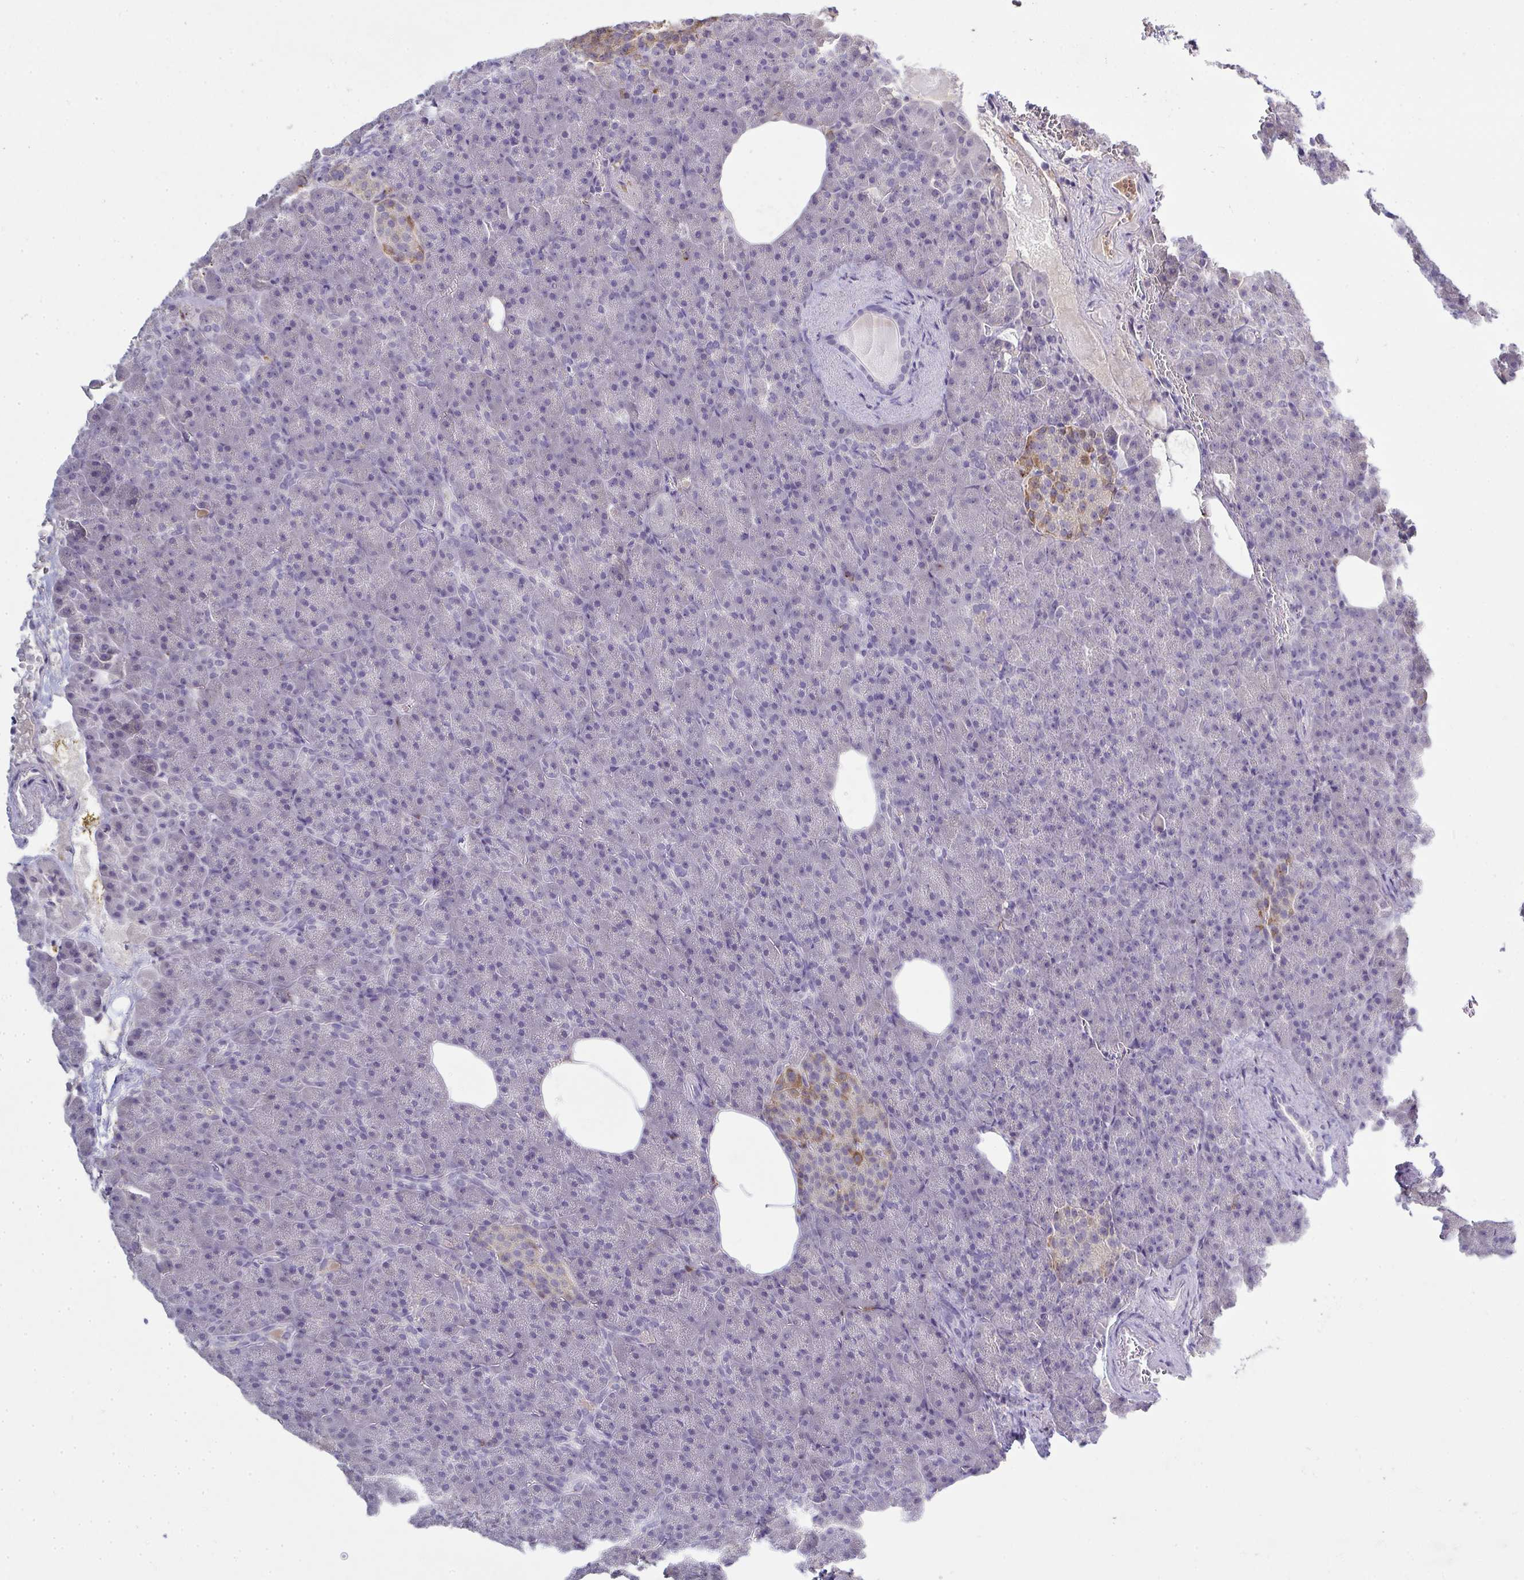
{"staining": {"intensity": "weak", "quantity": "<25%", "location": "cytoplasmic/membranous"}, "tissue": "pancreas", "cell_type": "Exocrine glandular cells", "image_type": "normal", "snomed": [{"axis": "morphology", "description": "Normal tissue, NOS"}, {"axis": "topography", "description": "Pancreas"}], "caption": "Pancreas stained for a protein using IHC displays no positivity exocrine glandular cells.", "gene": "ADAM21", "patient": {"sex": "female", "age": 74}}